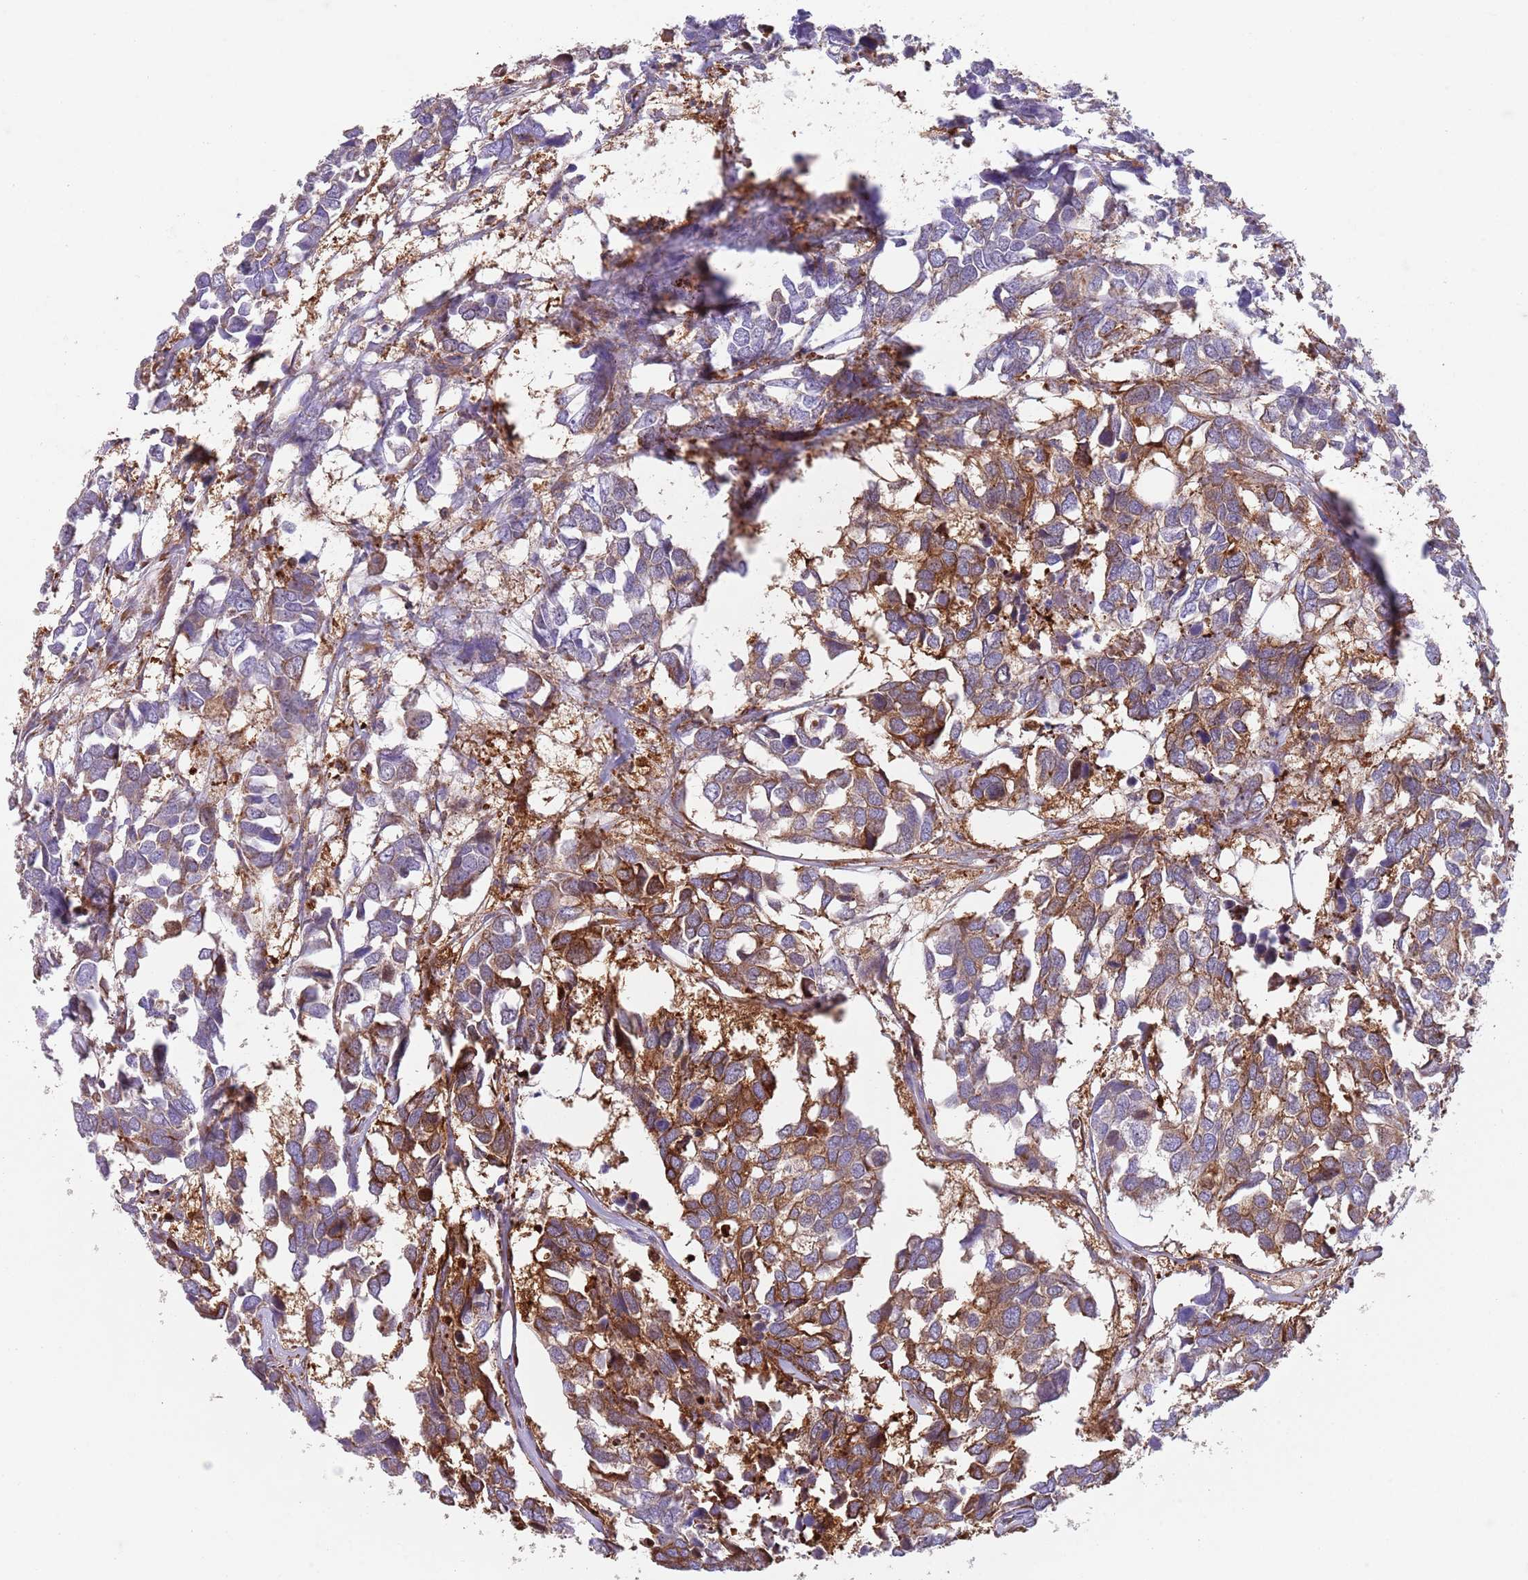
{"staining": {"intensity": "strong", "quantity": "25%-75%", "location": "cytoplasmic/membranous"}, "tissue": "breast cancer", "cell_type": "Tumor cells", "image_type": "cancer", "snomed": [{"axis": "morphology", "description": "Duct carcinoma"}, {"axis": "topography", "description": "Breast"}], "caption": "Immunohistochemistry (IHC) (DAB (3,3'-diaminobenzidine)) staining of breast cancer (invasive ductal carcinoma) shows strong cytoplasmic/membranous protein staining in approximately 25%-75% of tumor cells.", "gene": "ZMYM5", "patient": {"sex": "female", "age": 83}}